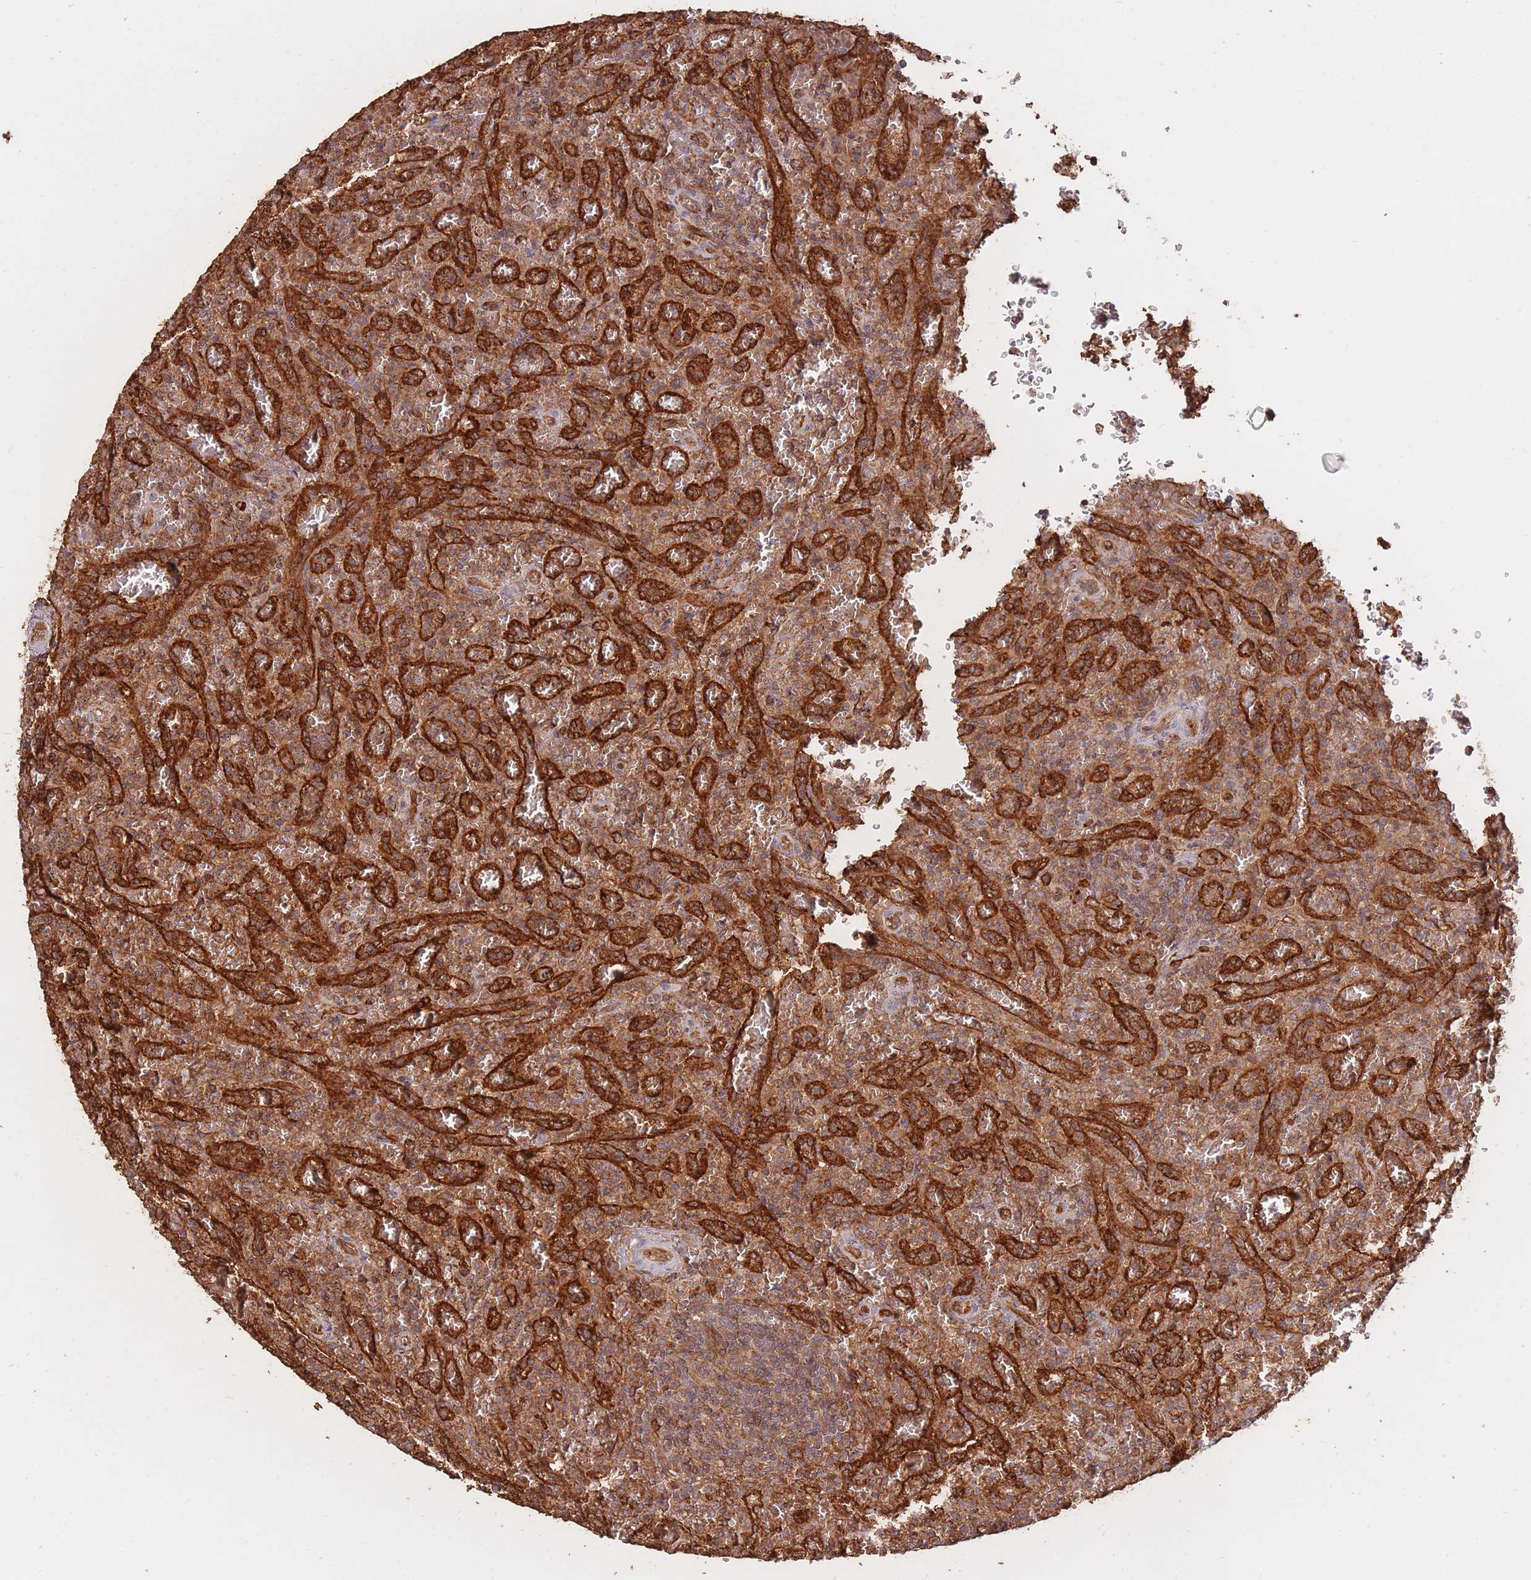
{"staining": {"intensity": "moderate", "quantity": ">75%", "location": "cytoplasmic/membranous"}, "tissue": "lymphoma", "cell_type": "Tumor cells", "image_type": "cancer", "snomed": [{"axis": "morphology", "description": "Malignant lymphoma, non-Hodgkin's type, Low grade"}, {"axis": "topography", "description": "Spleen"}], "caption": "Approximately >75% of tumor cells in human low-grade malignant lymphoma, non-Hodgkin's type display moderate cytoplasmic/membranous protein staining as visualized by brown immunohistochemical staining.", "gene": "PLS3", "patient": {"sex": "female", "age": 64}}